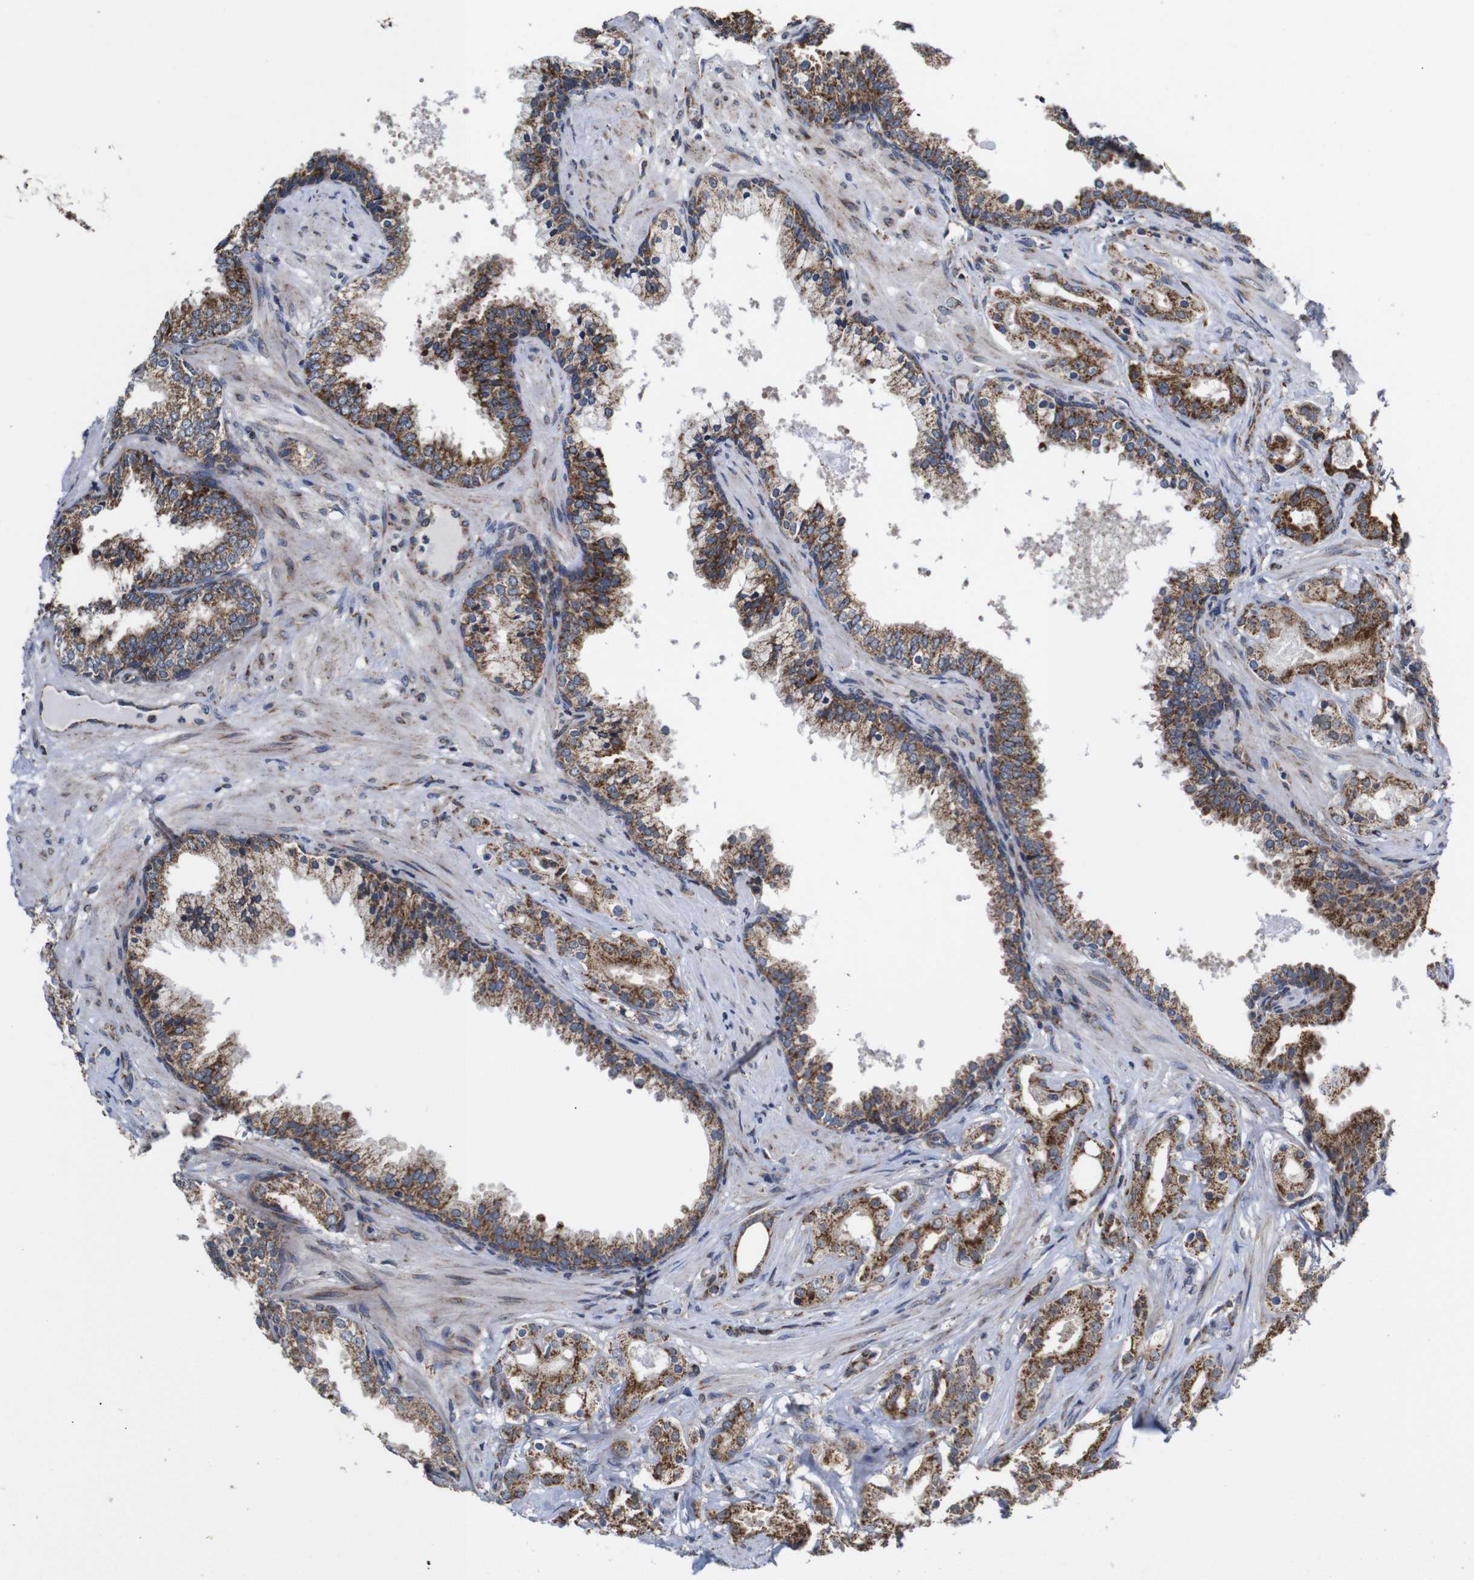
{"staining": {"intensity": "moderate", "quantity": ">75%", "location": "cytoplasmic/membranous"}, "tissue": "prostate cancer", "cell_type": "Tumor cells", "image_type": "cancer", "snomed": [{"axis": "morphology", "description": "Adenocarcinoma, Low grade"}, {"axis": "topography", "description": "Prostate"}], "caption": "Protein analysis of adenocarcinoma (low-grade) (prostate) tissue demonstrates moderate cytoplasmic/membranous positivity in approximately >75% of tumor cells.", "gene": "C17orf80", "patient": {"sex": "male", "age": 59}}